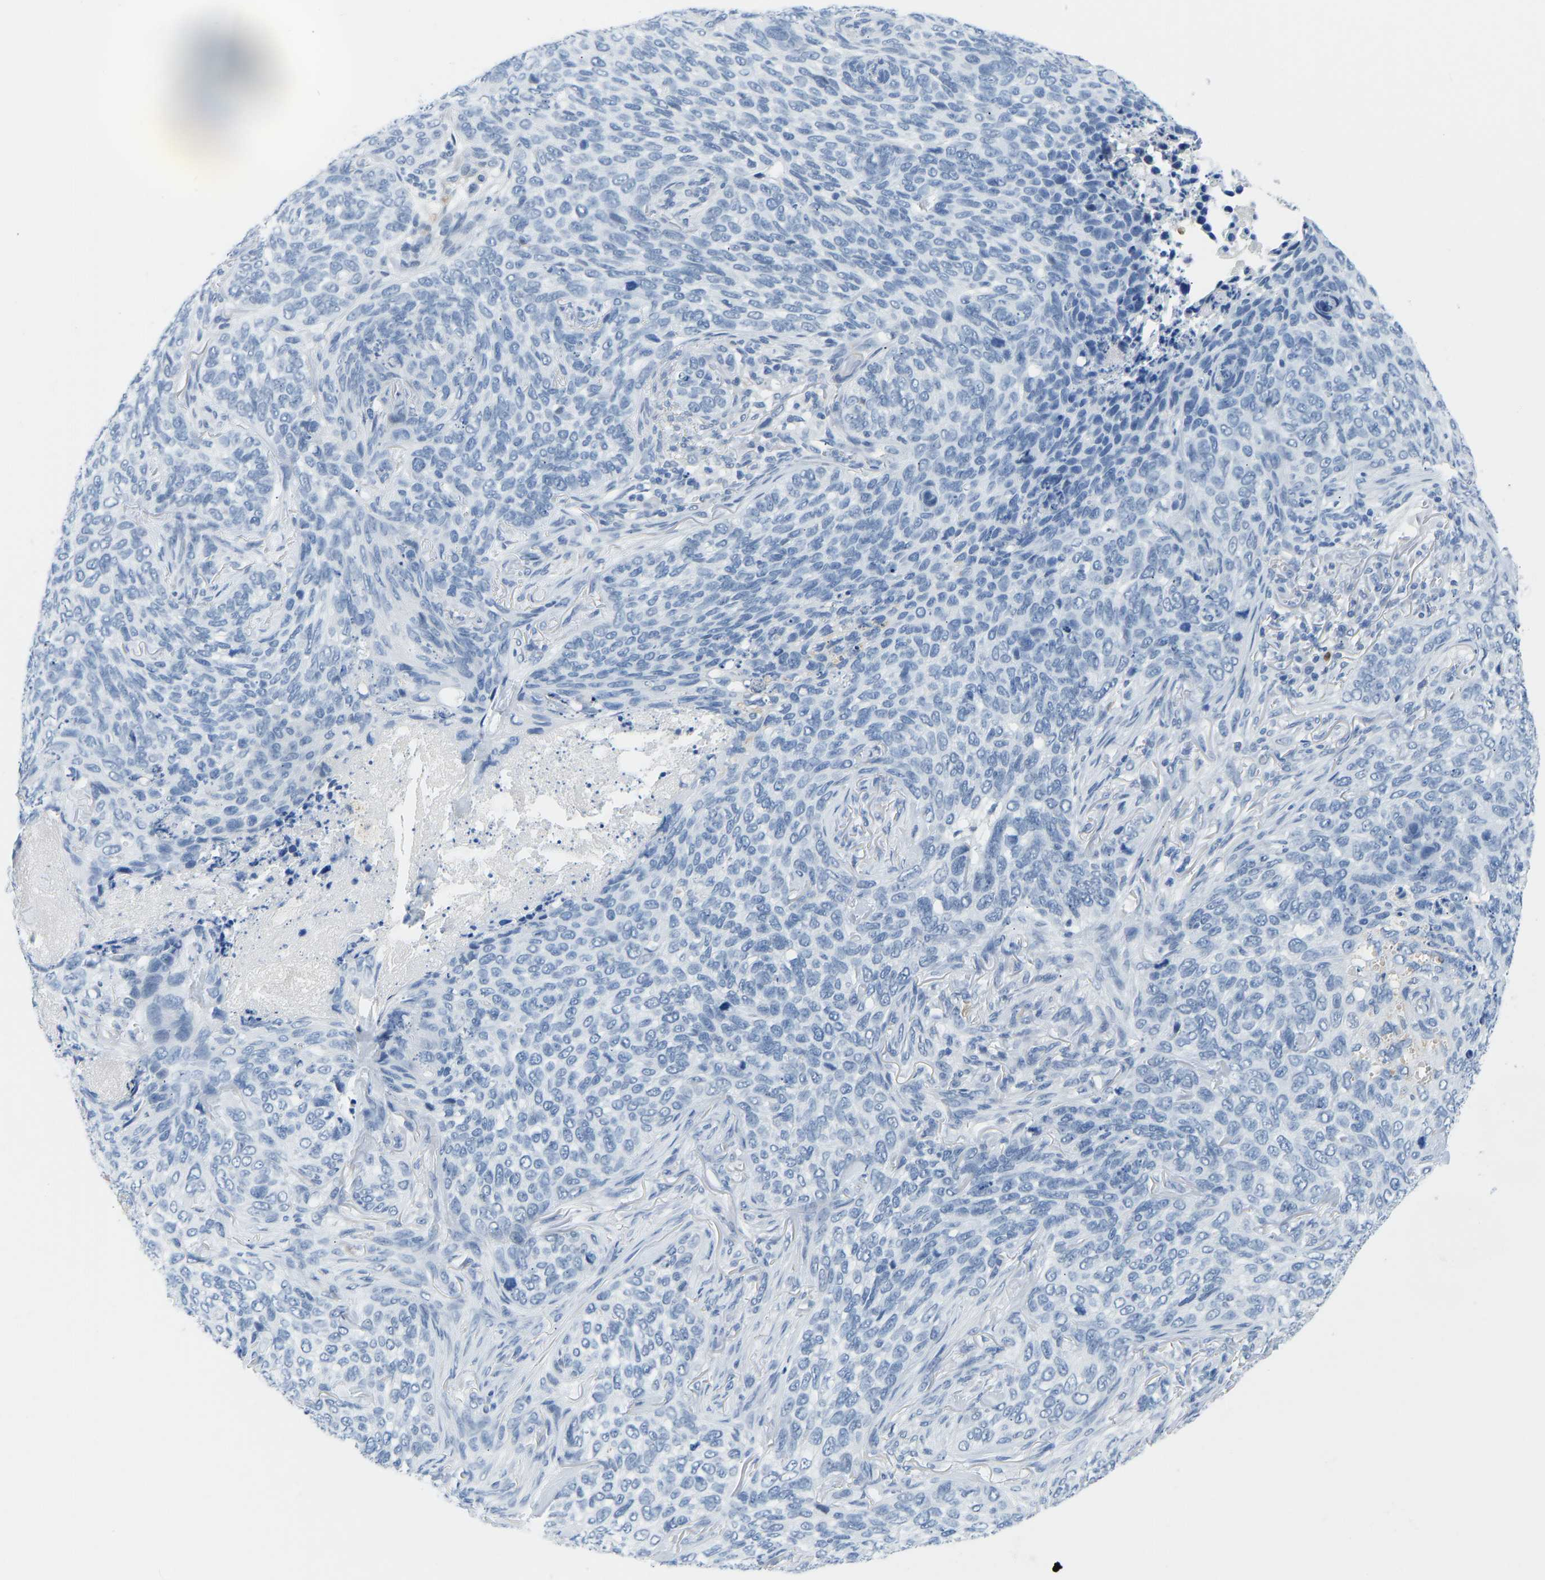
{"staining": {"intensity": "negative", "quantity": "none", "location": "none"}, "tissue": "skin cancer", "cell_type": "Tumor cells", "image_type": "cancer", "snomed": [{"axis": "morphology", "description": "Basal cell carcinoma"}, {"axis": "topography", "description": "Skin"}], "caption": "Tumor cells show no significant protein expression in skin cancer. (DAB immunohistochemistry visualized using brightfield microscopy, high magnification).", "gene": "TXNDC2", "patient": {"sex": "female", "age": 64}}